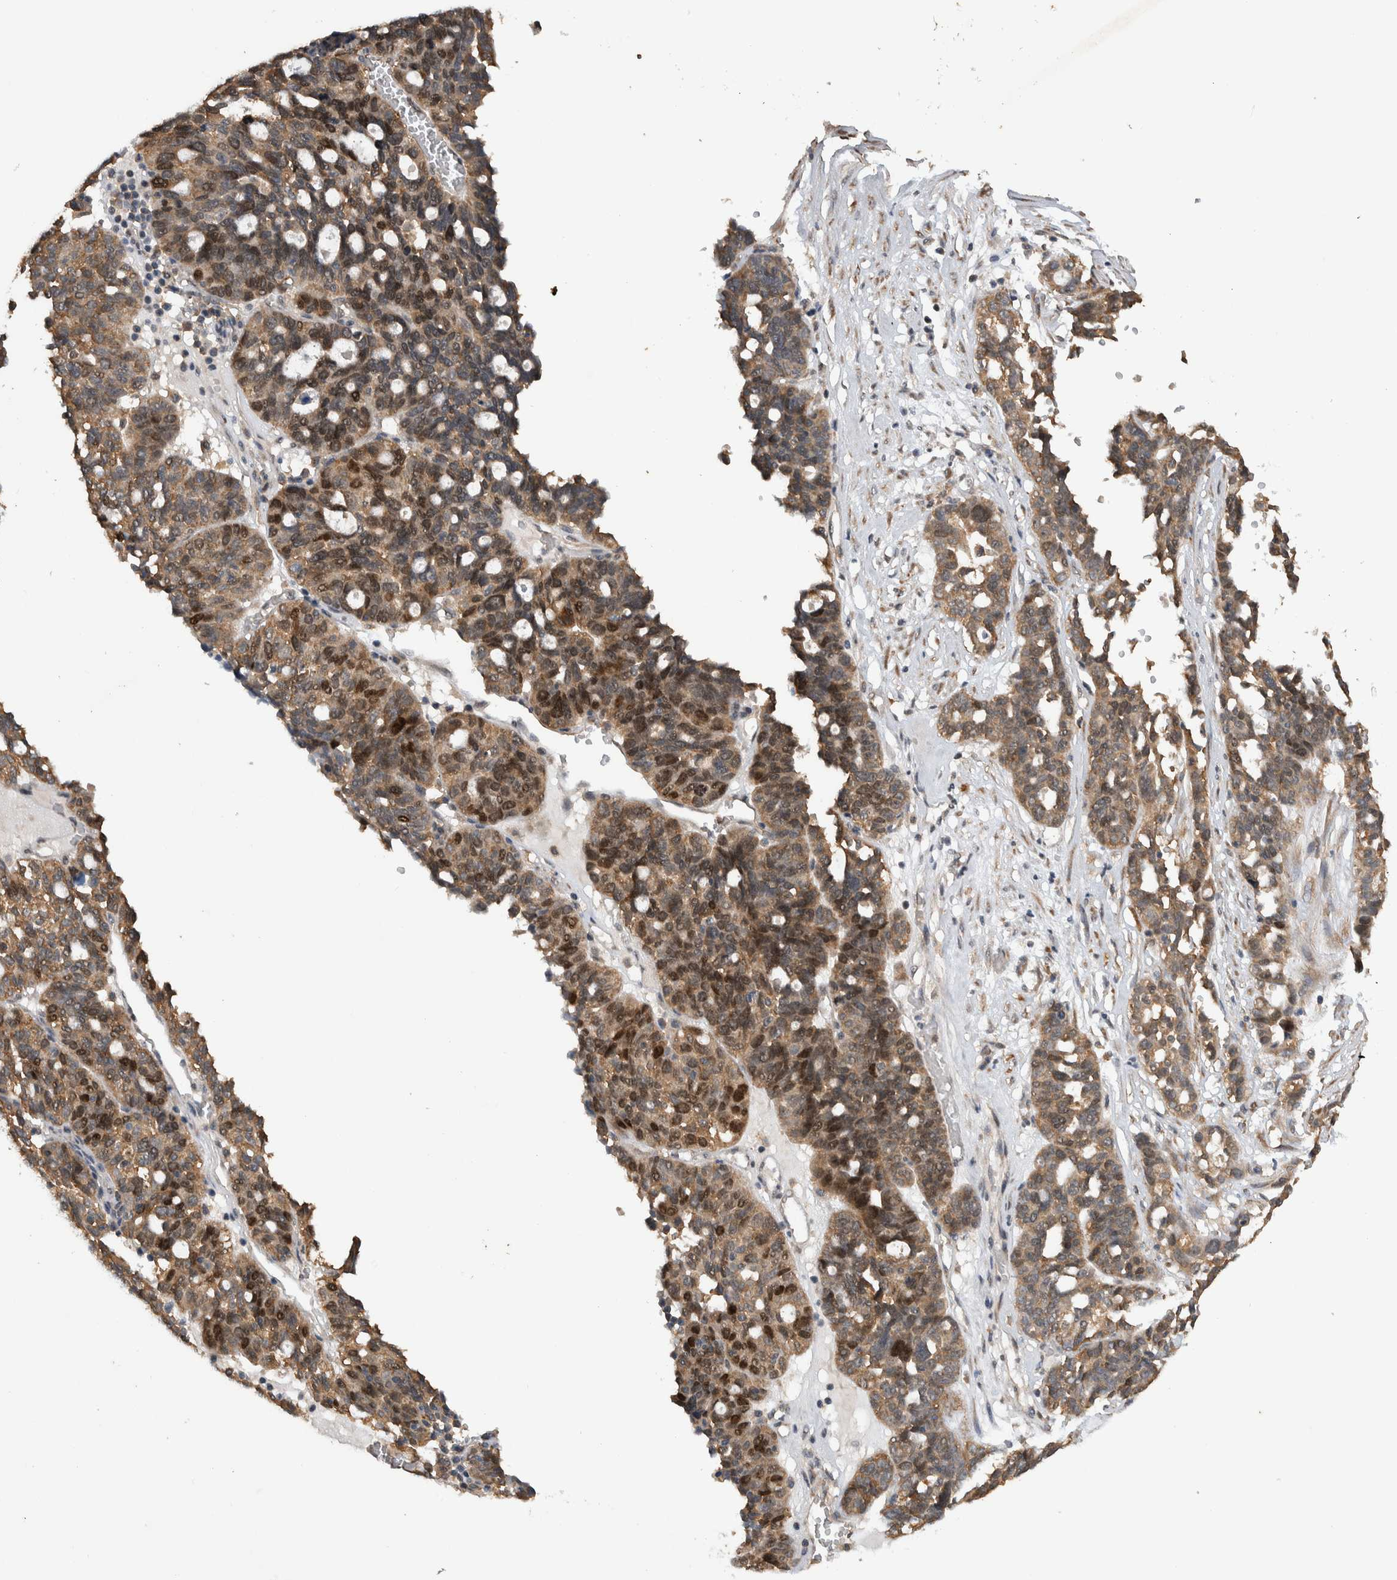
{"staining": {"intensity": "moderate", "quantity": ">75%", "location": "cytoplasmic/membranous,nuclear"}, "tissue": "ovarian cancer", "cell_type": "Tumor cells", "image_type": "cancer", "snomed": [{"axis": "morphology", "description": "Cystadenocarcinoma, serous, NOS"}, {"axis": "topography", "description": "Ovary"}], "caption": "An immunohistochemistry image of tumor tissue is shown. Protein staining in brown highlights moderate cytoplasmic/membranous and nuclear positivity in serous cystadenocarcinoma (ovarian) within tumor cells.", "gene": "DVL2", "patient": {"sex": "female", "age": 59}}